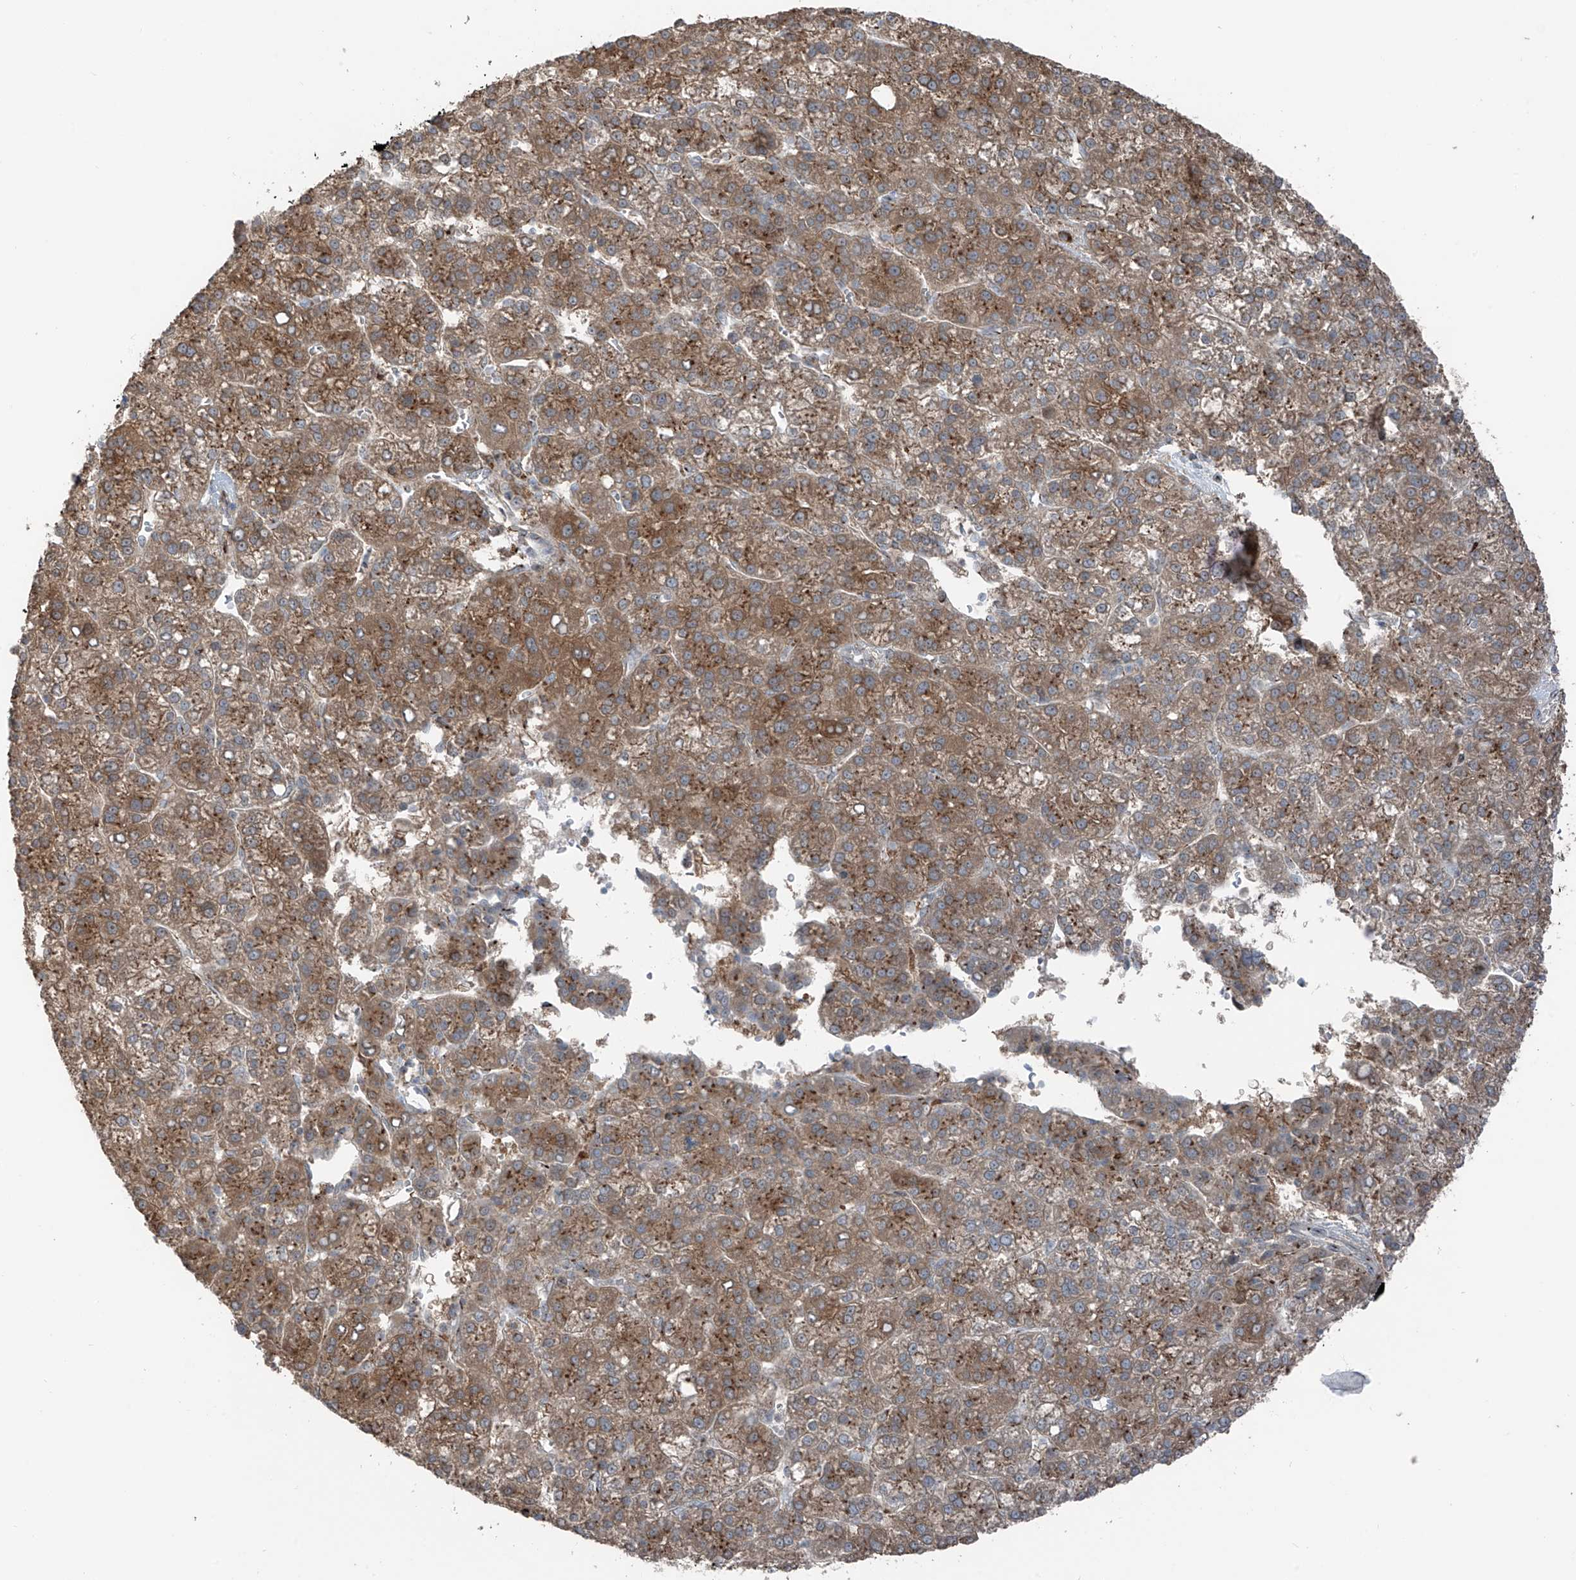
{"staining": {"intensity": "moderate", "quantity": ">75%", "location": "cytoplasmic/membranous"}, "tissue": "liver cancer", "cell_type": "Tumor cells", "image_type": "cancer", "snomed": [{"axis": "morphology", "description": "Carcinoma, Hepatocellular, NOS"}, {"axis": "topography", "description": "Liver"}], "caption": "Approximately >75% of tumor cells in liver cancer (hepatocellular carcinoma) reveal moderate cytoplasmic/membranous protein staining as visualized by brown immunohistochemical staining.", "gene": "ERLEC1", "patient": {"sex": "female", "age": 58}}